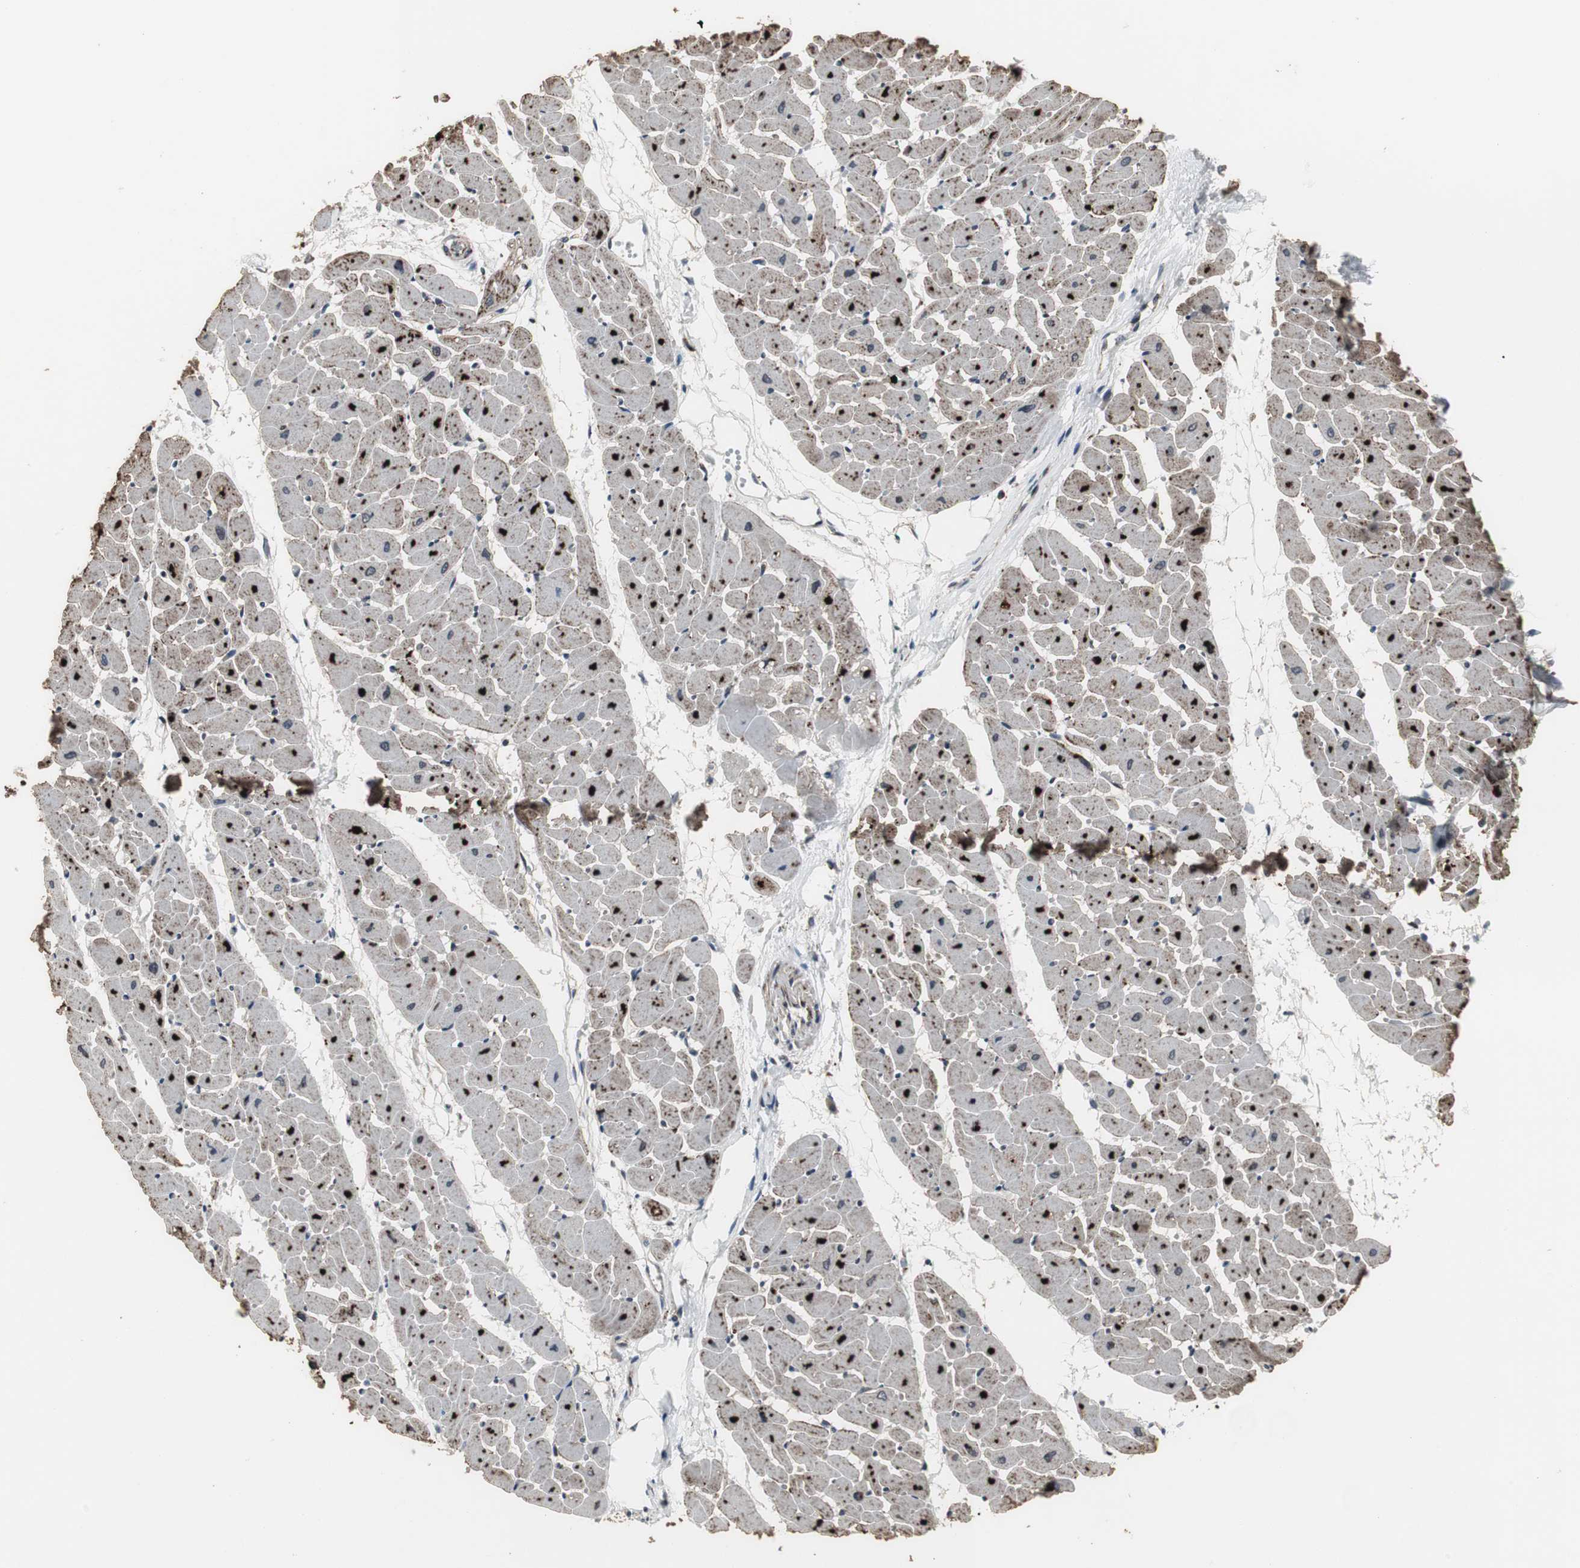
{"staining": {"intensity": "strong", "quantity": ">75%", "location": "cytoplasmic/membranous"}, "tissue": "heart muscle", "cell_type": "Cardiomyocytes", "image_type": "normal", "snomed": [{"axis": "morphology", "description": "Normal tissue, NOS"}, {"axis": "topography", "description": "Heart"}], "caption": "Immunohistochemical staining of normal heart muscle displays >75% levels of strong cytoplasmic/membranous protein staining in approximately >75% of cardiomyocytes.", "gene": "MRPL40", "patient": {"sex": "female", "age": 19}}